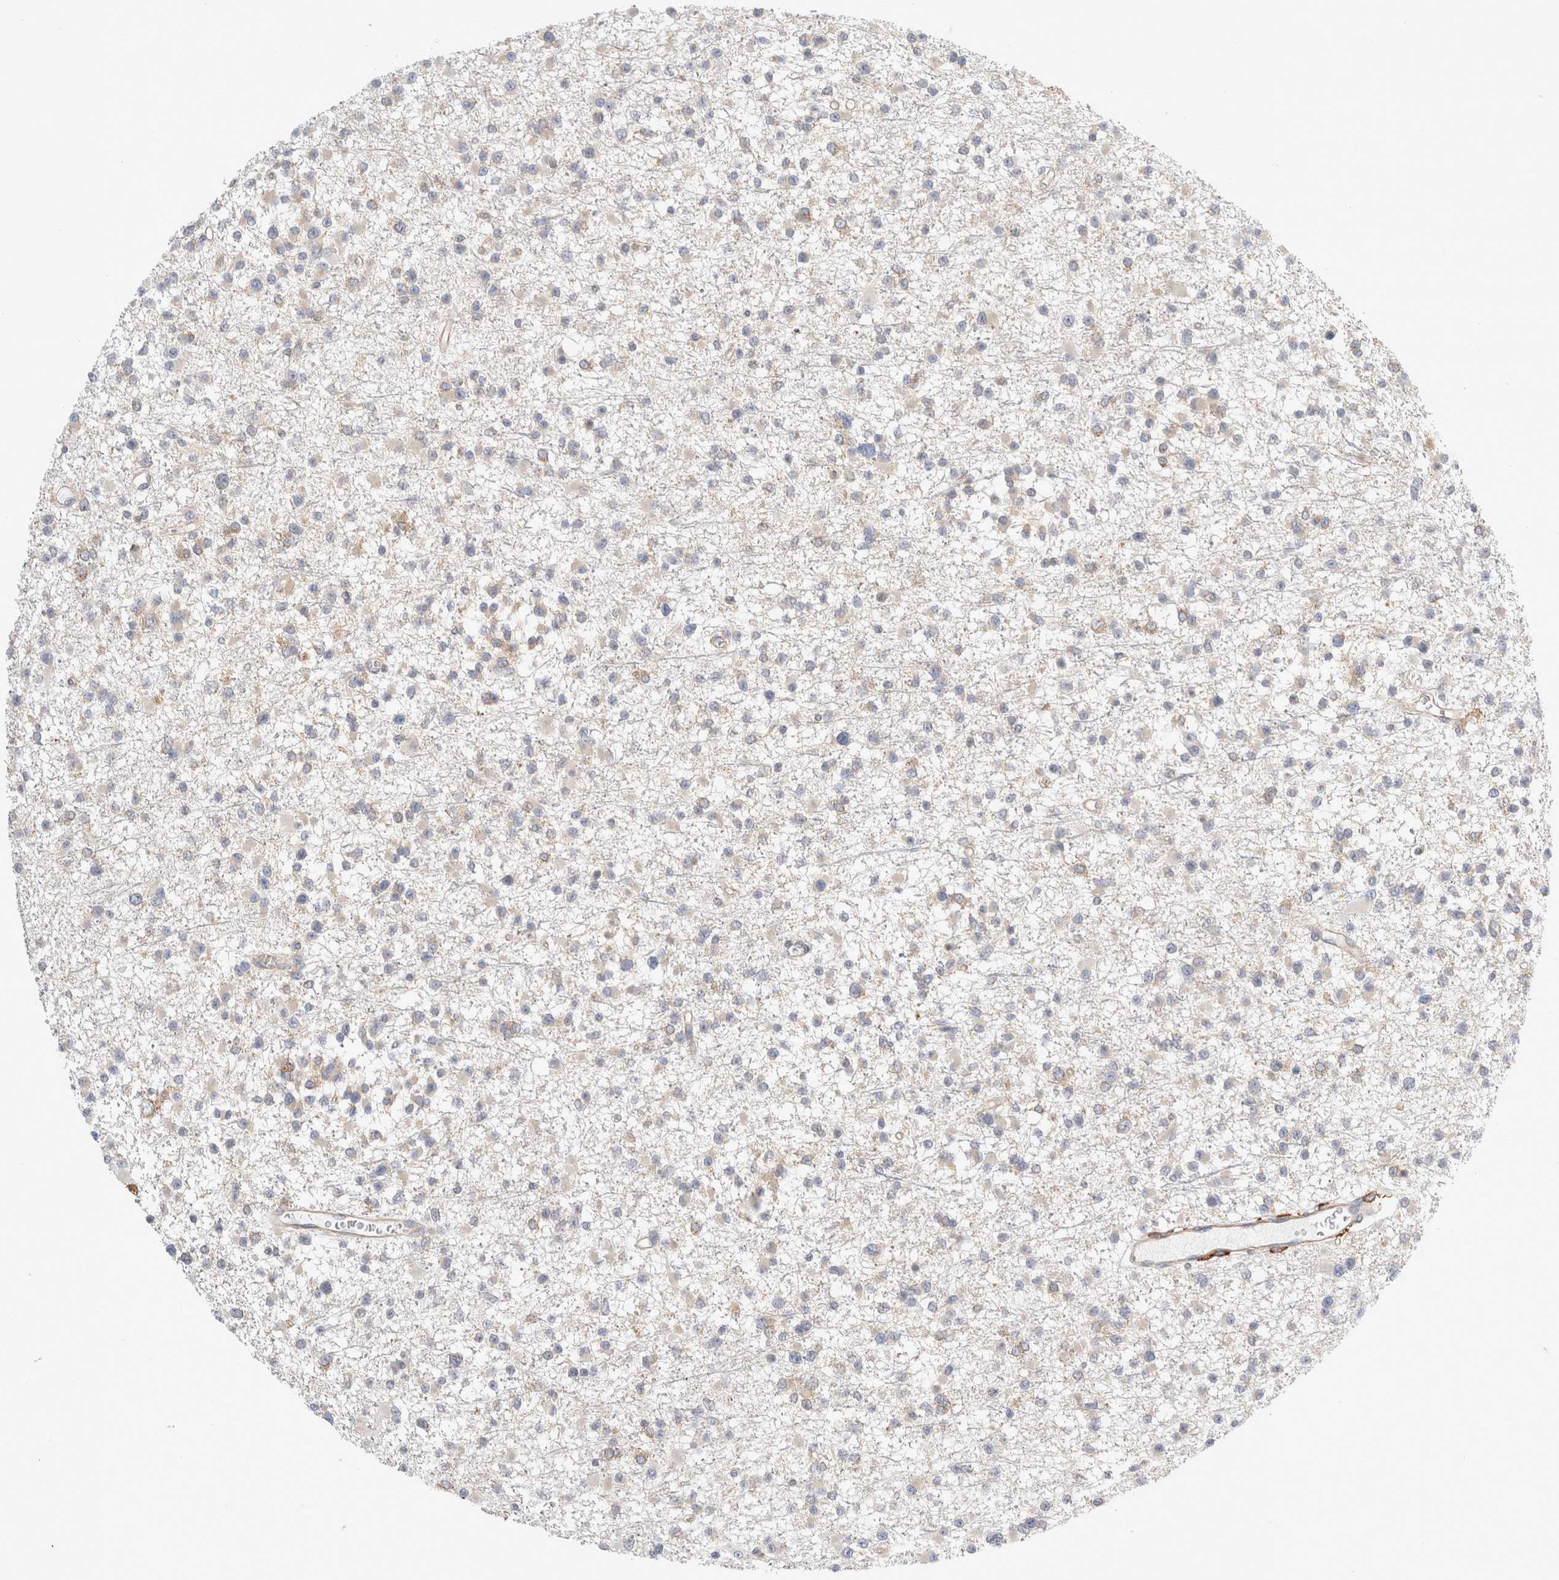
{"staining": {"intensity": "weak", "quantity": "<25%", "location": "cytoplasmic/membranous"}, "tissue": "glioma", "cell_type": "Tumor cells", "image_type": "cancer", "snomed": [{"axis": "morphology", "description": "Glioma, malignant, Low grade"}, {"axis": "topography", "description": "Brain"}], "caption": "An immunohistochemistry photomicrograph of glioma is shown. There is no staining in tumor cells of glioma.", "gene": "CDCA7L", "patient": {"sex": "female", "age": 22}}